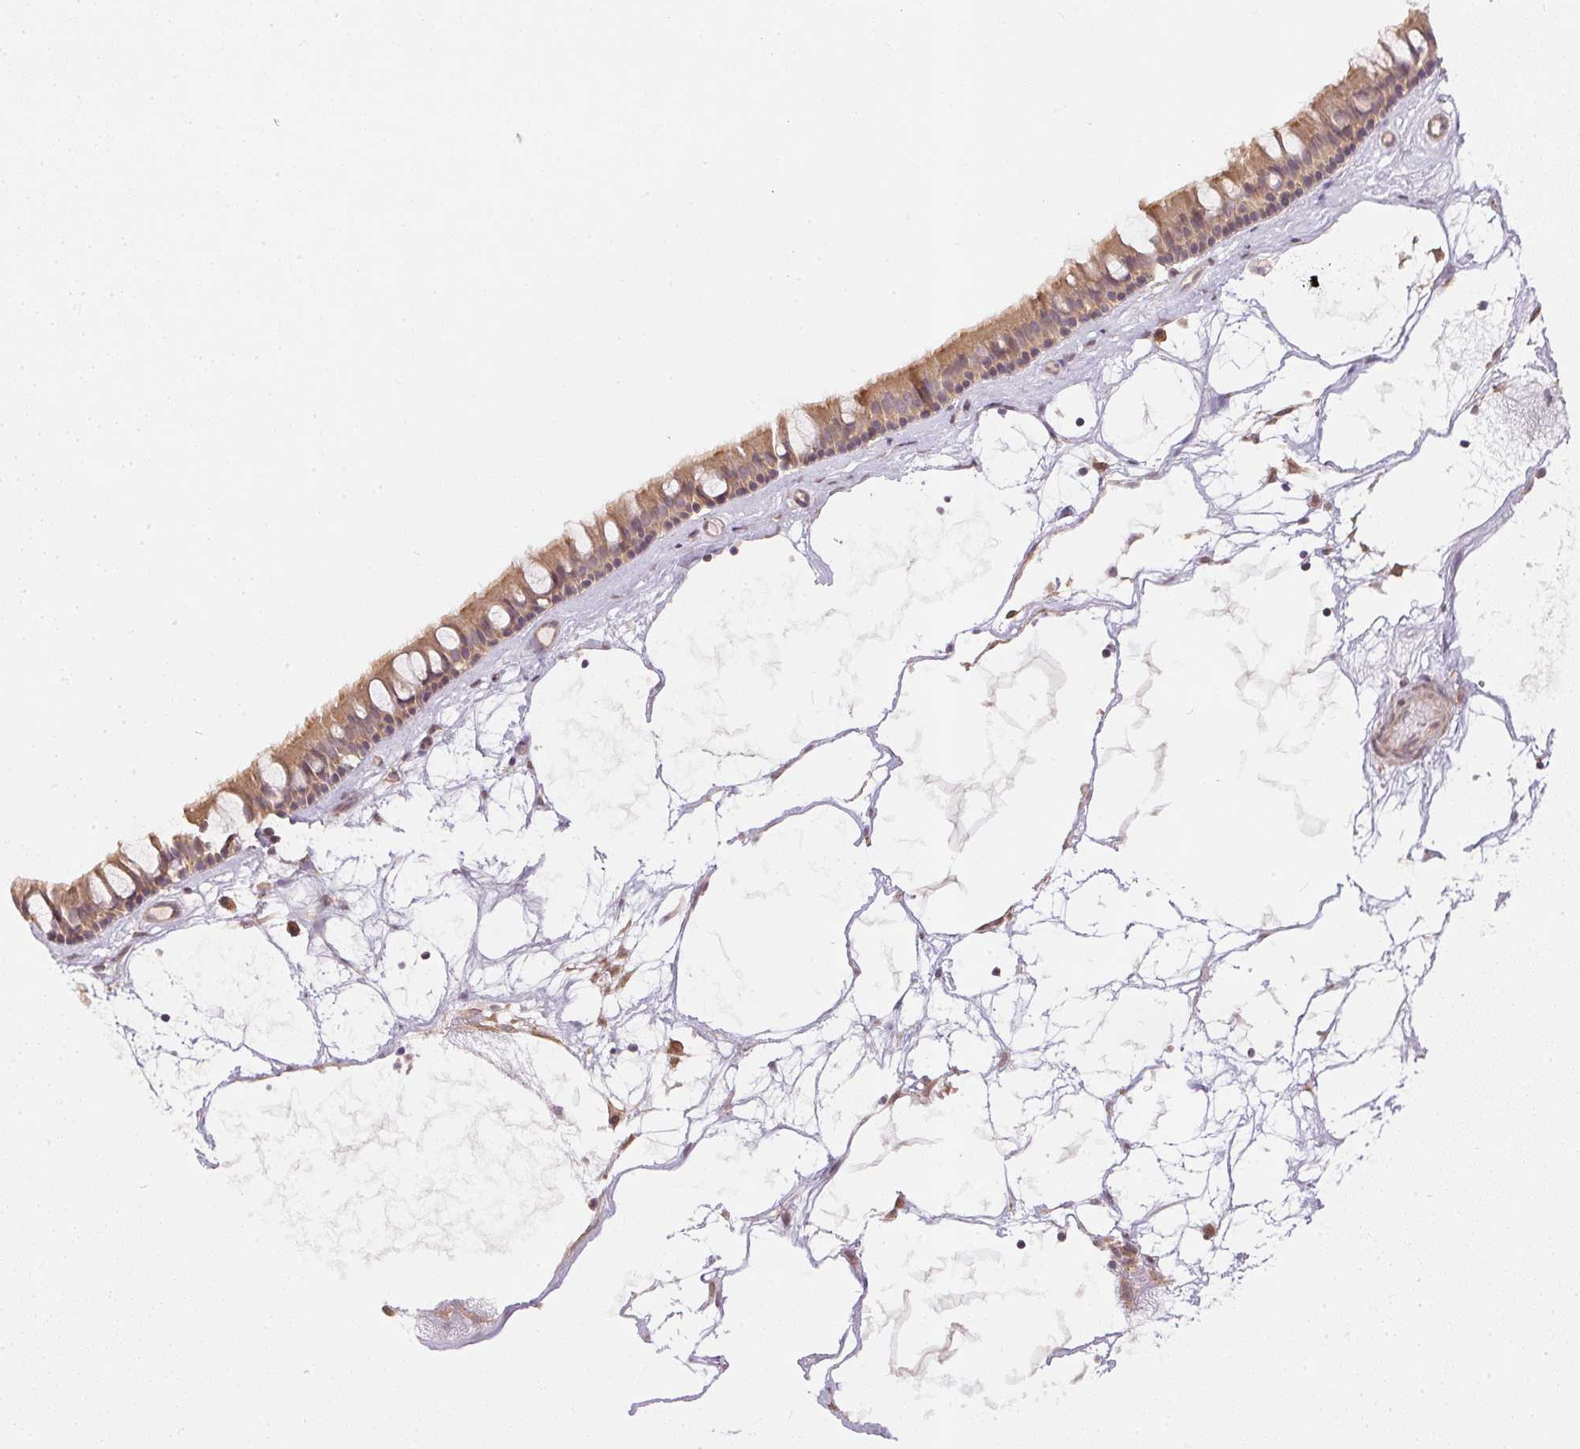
{"staining": {"intensity": "weak", "quantity": ">75%", "location": "cytoplasmic/membranous"}, "tissue": "nasopharynx", "cell_type": "Respiratory epithelial cells", "image_type": "normal", "snomed": [{"axis": "morphology", "description": "Normal tissue, NOS"}, {"axis": "topography", "description": "Nasopharynx"}], "caption": "Respiratory epithelial cells show low levels of weak cytoplasmic/membranous staining in about >75% of cells in unremarkable nasopharynx. (DAB (3,3'-diaminobenzidine) = brown stain, brightfield microscopy at high magnification).", "gene": "TTC23L", "patient": {"sex": "male", "age": 68}}